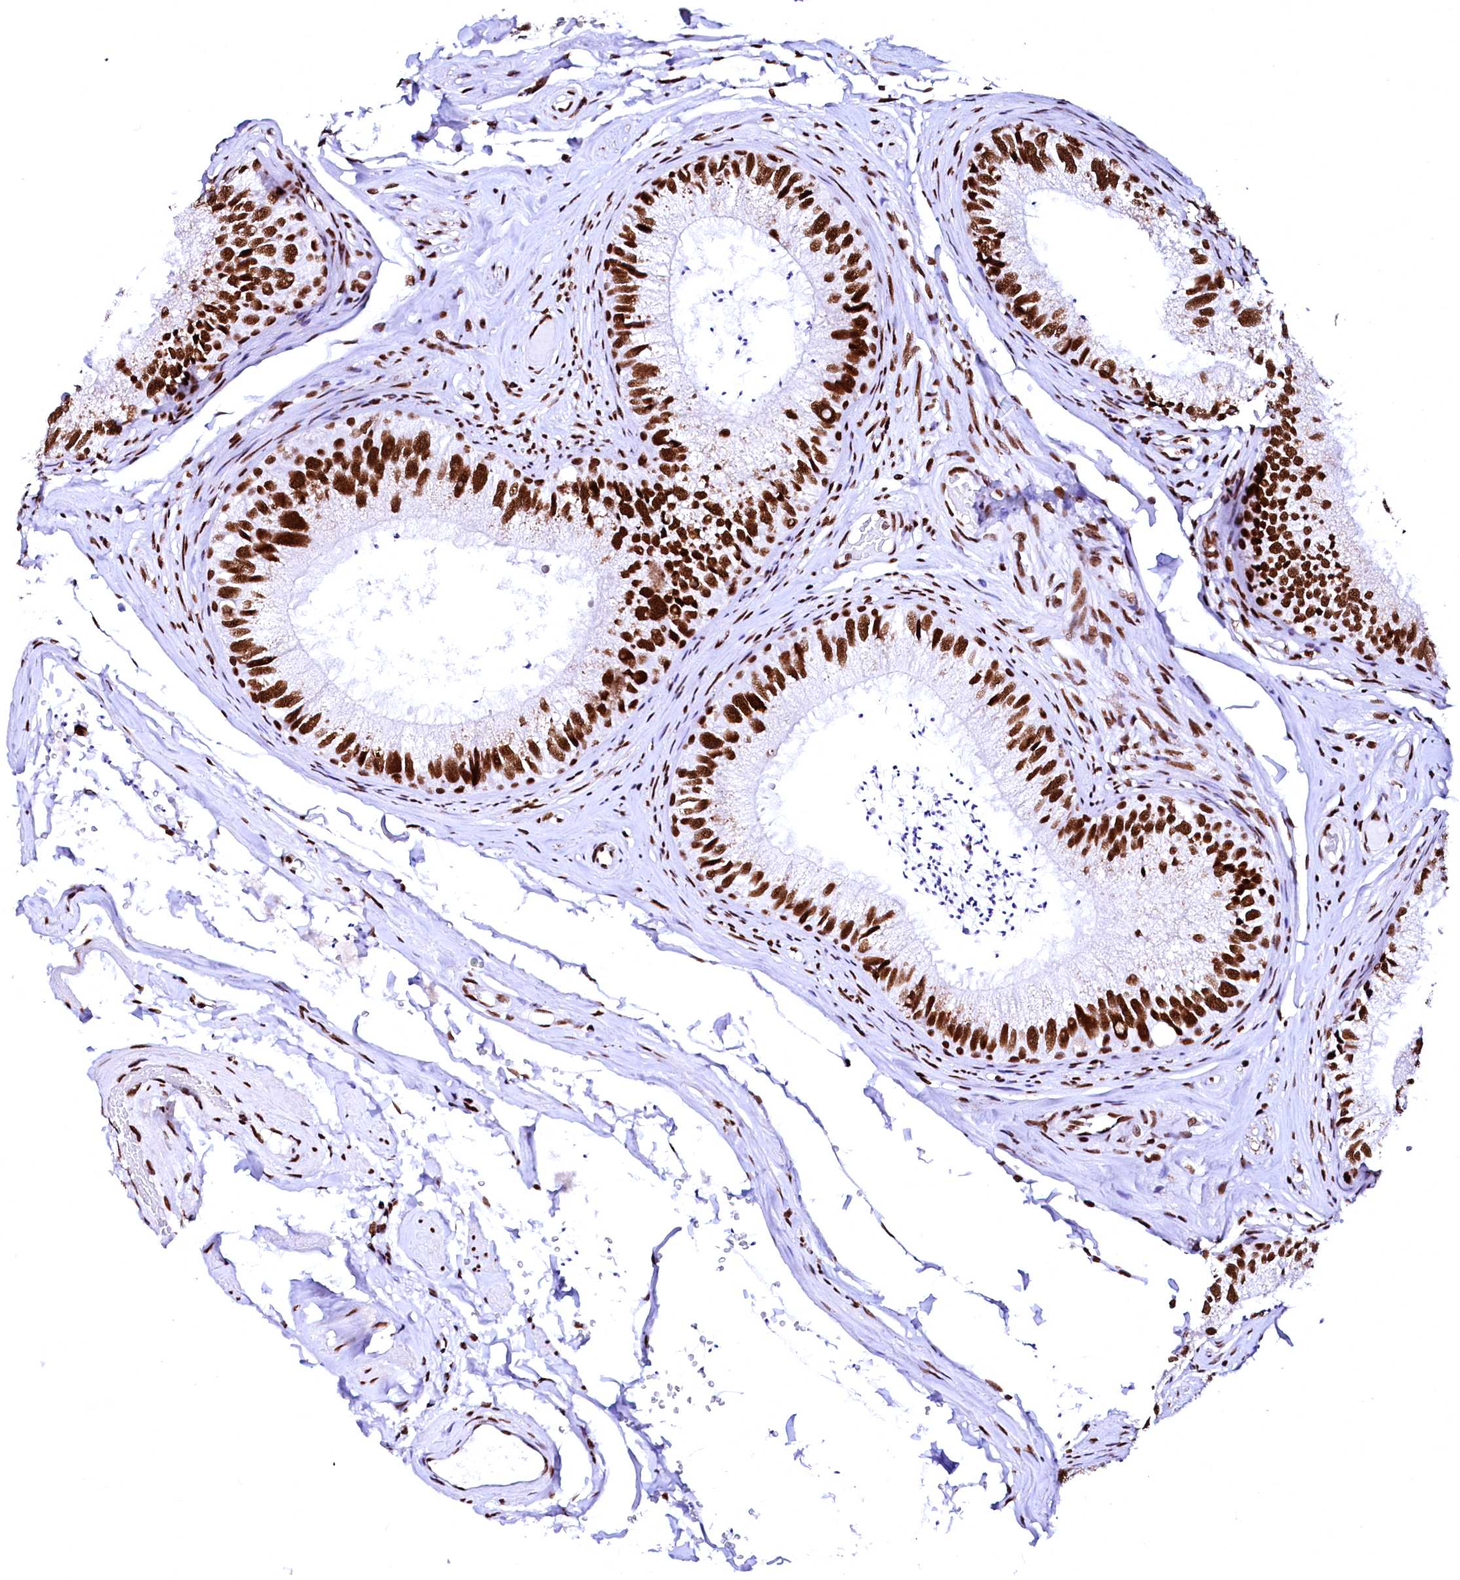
{"staining": {"intensity": "strong", "quantity": ">75%", "location": "nuclear"}, "tissue": "epididymis", "cell_type": "Glandular cells", "image_type": "normal", "snomed": [{"axis": "morphology", "description": "Normal tissue, NOS"}, {"axis": "topography", "description": "Epididymis"}], "caption": "High-magnification brightfield microscopy of benign epididymis stained with DAB (3,3'-diaminobenzidine) (brown) and counterstained with hematoxylin (blue). glandular cells exhibit strong nuclear positivity is present in approximately>75% of cells. (DAB IHC, brown staining for protein, blue staining for nuclei).", "gene": "CPSF6", "patient": {"sex": "male", "age": 79}}